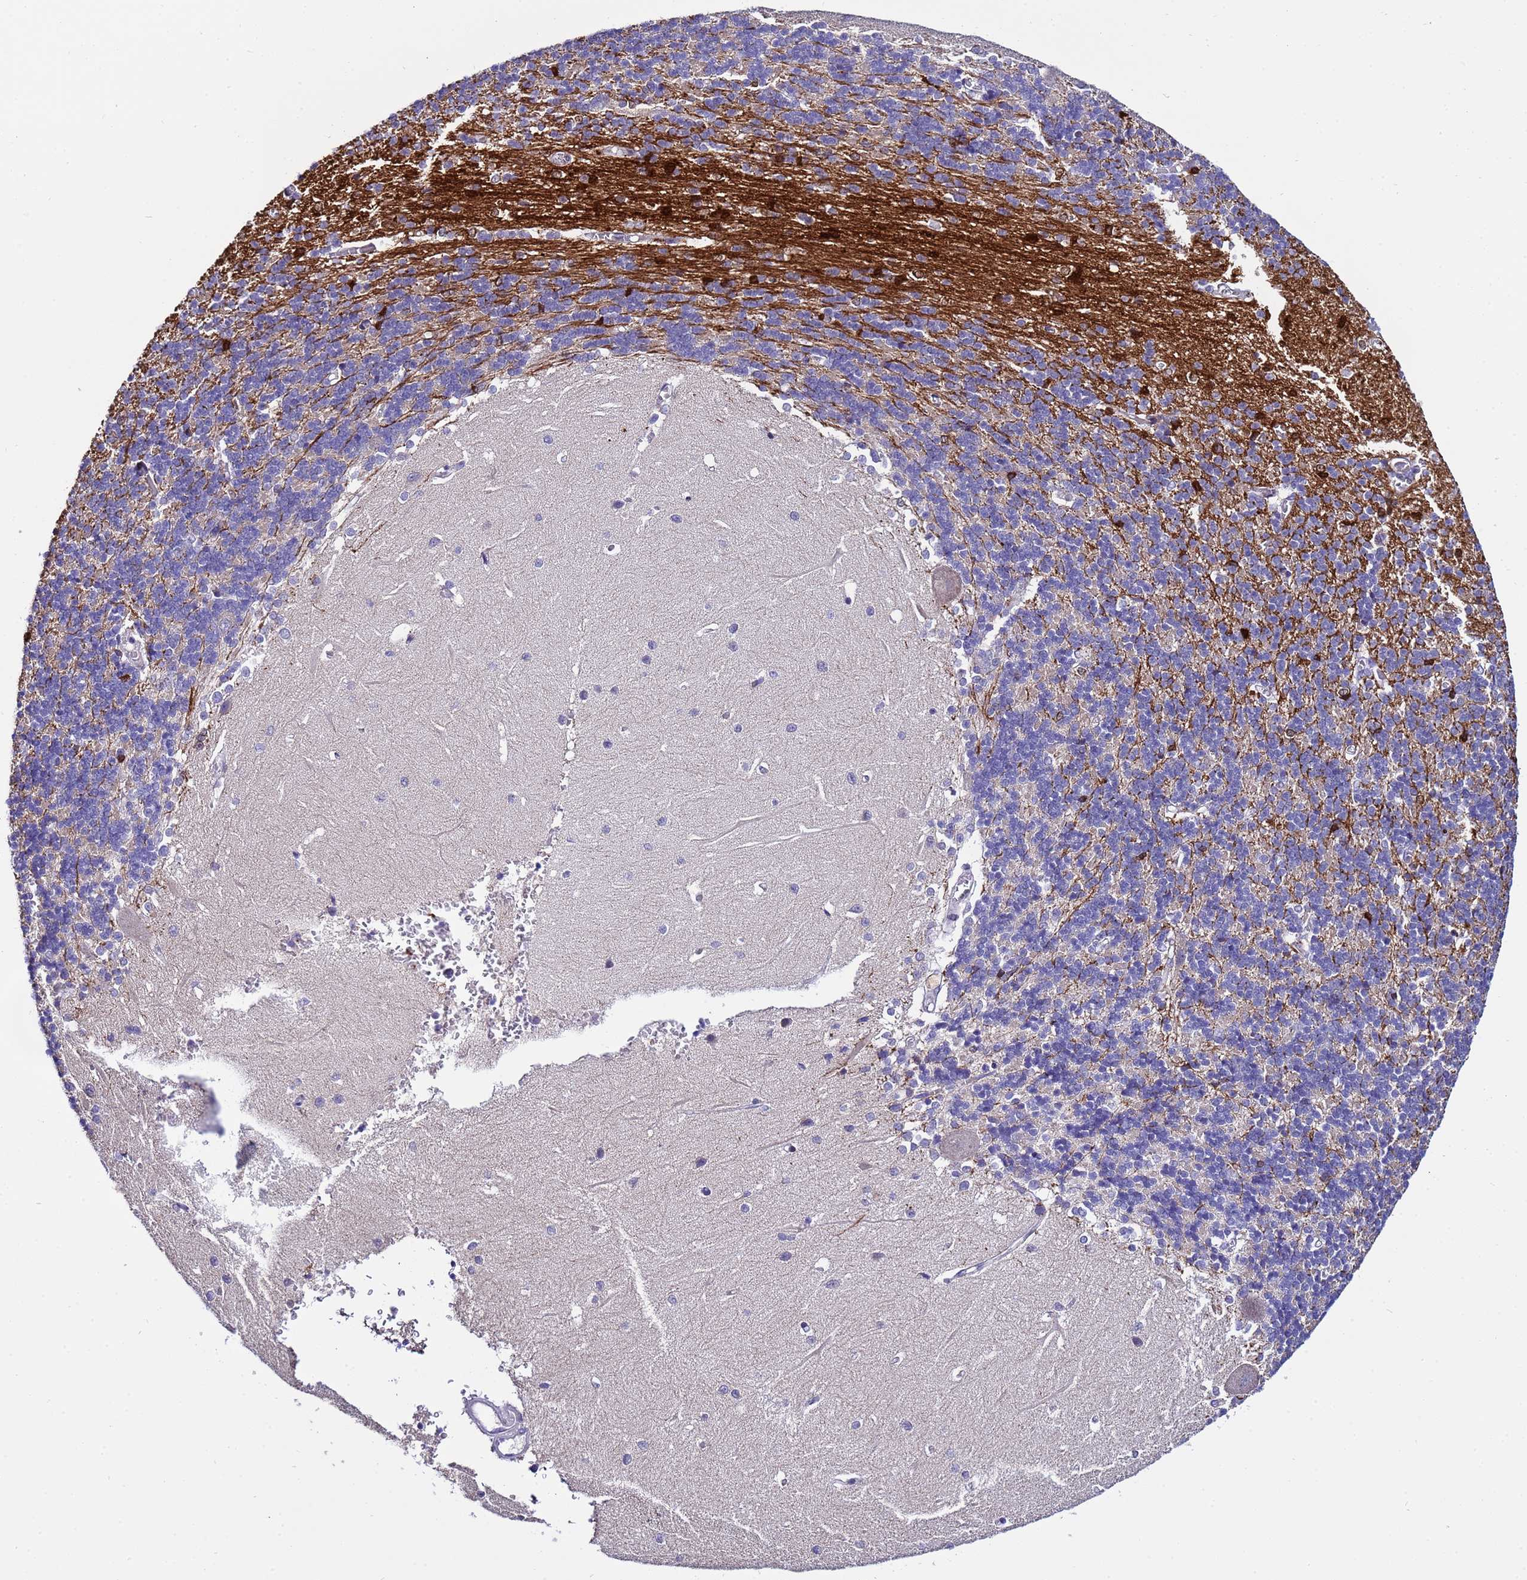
{"staining": {"intensity": "negative", "quantity": "none", "location": "none"}, "tissue": "cerebellum", "cell_type": "Cells in granular layer", "image_type": "normal", "snomed": [{"axis": "morphology", "description": "Normal tissue, NOS"}, {"axis": "topography", "description": "Cerebellum"}], "caption": "Cells in granular layer show no significant expression in normal cerebellum.", "gene": "IGSF11", "patient": {"sex": "male", "age": 37}}